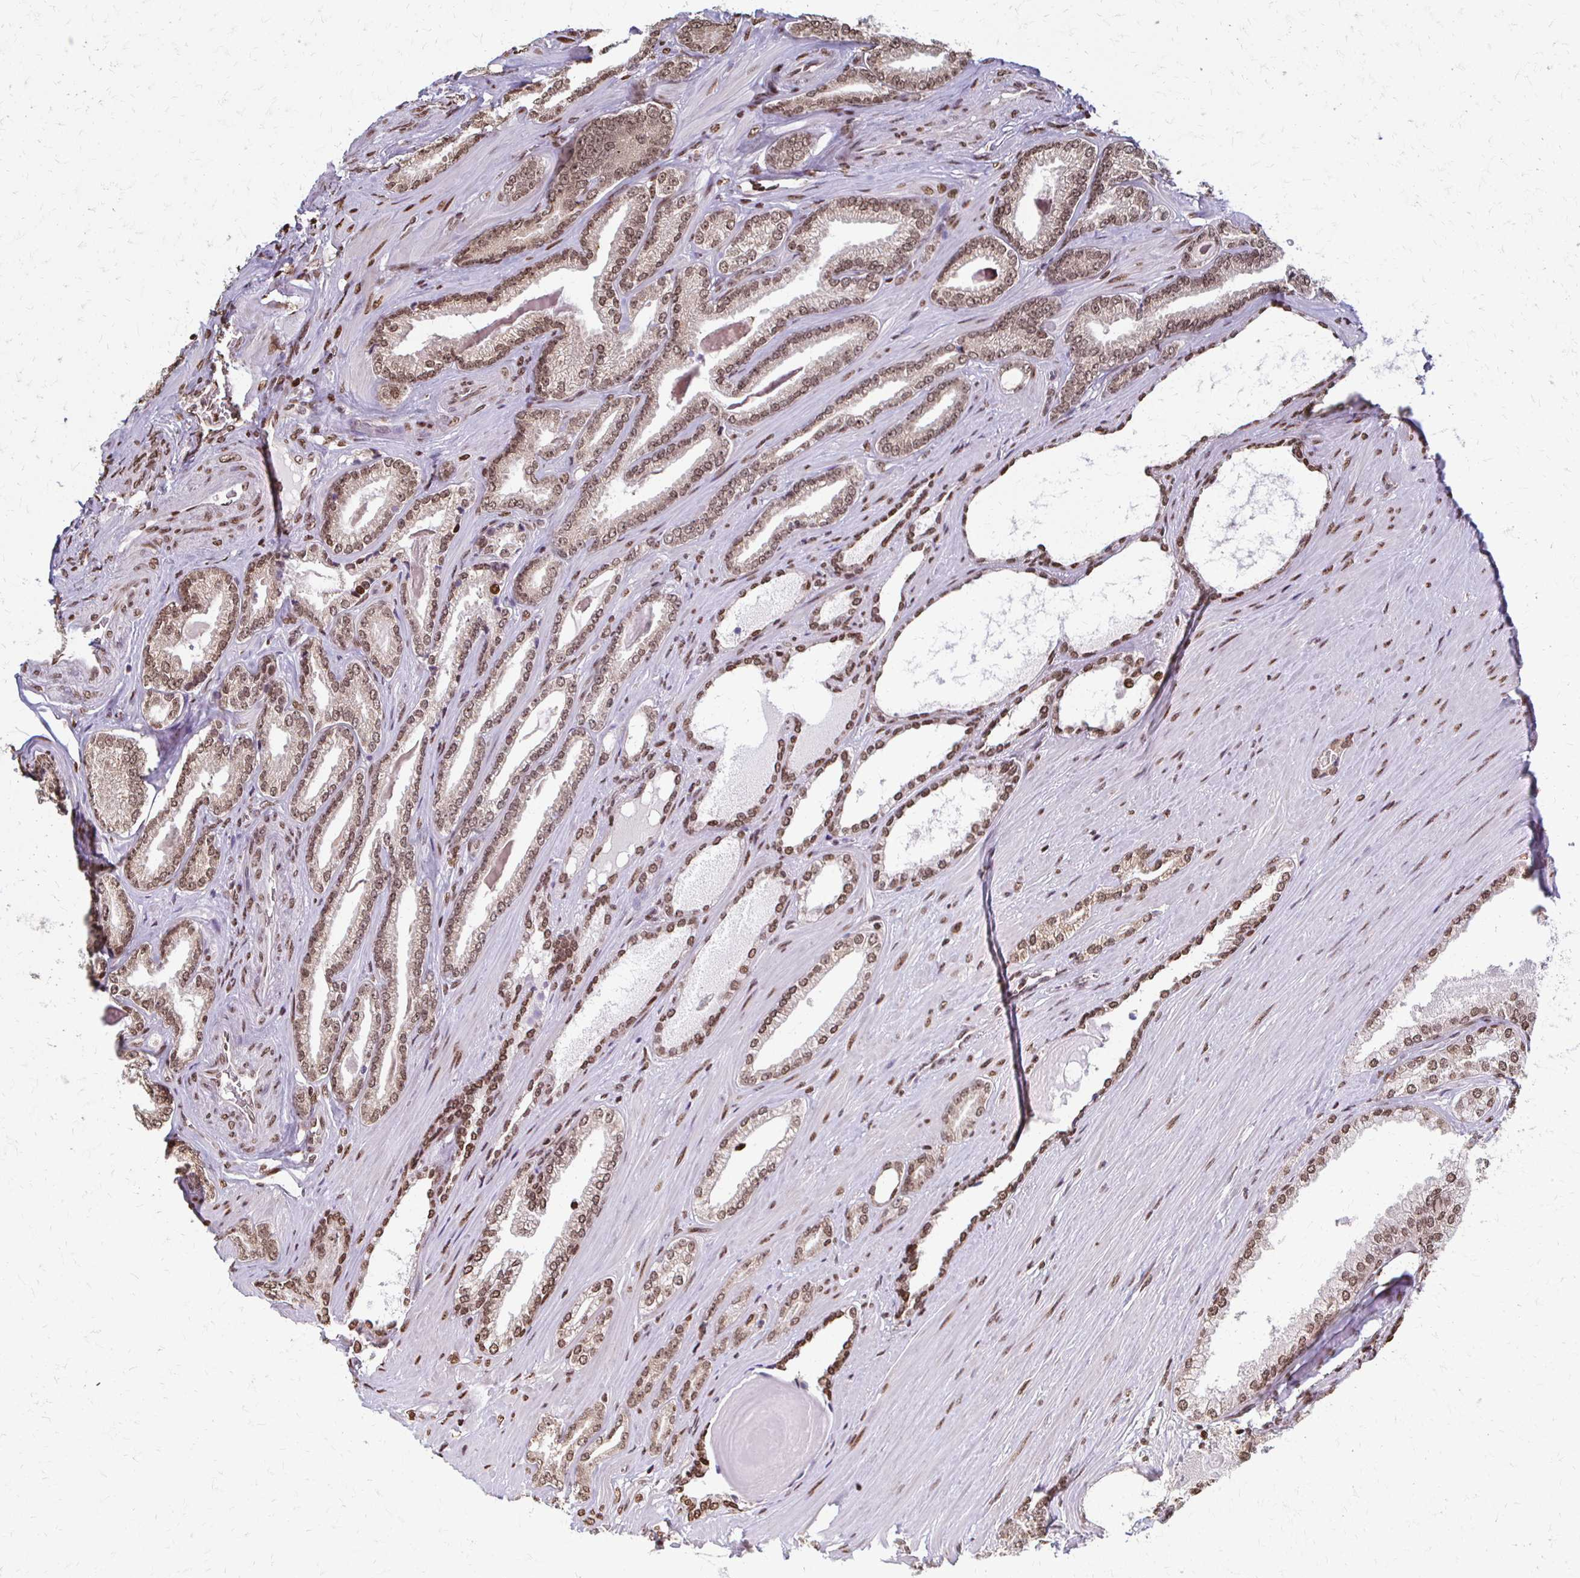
{"staining": {"intensity": "moderate", "quantity": ">75%", "location": "nuclear"}, "tissue": "prostate cancer", "cell_type": "Tumor cells", "image_type": "cancer", "snomed": [{"axis": "morphology", "description": "Adenocarcinoma, Low grade"}, {"axis": "topography", "description": "Prostate"}], "caption": "The micrograph shows staining of prostate cancer, revealing moderate nuclear protein staining (brown color) within tumor cells. Using DAB (brown) and hematoxylin (blue) stains, captured at high magnification using brightfield microscopy.", "gene": "HOXA9", "patient": {"sex": "male", "age": 61}}